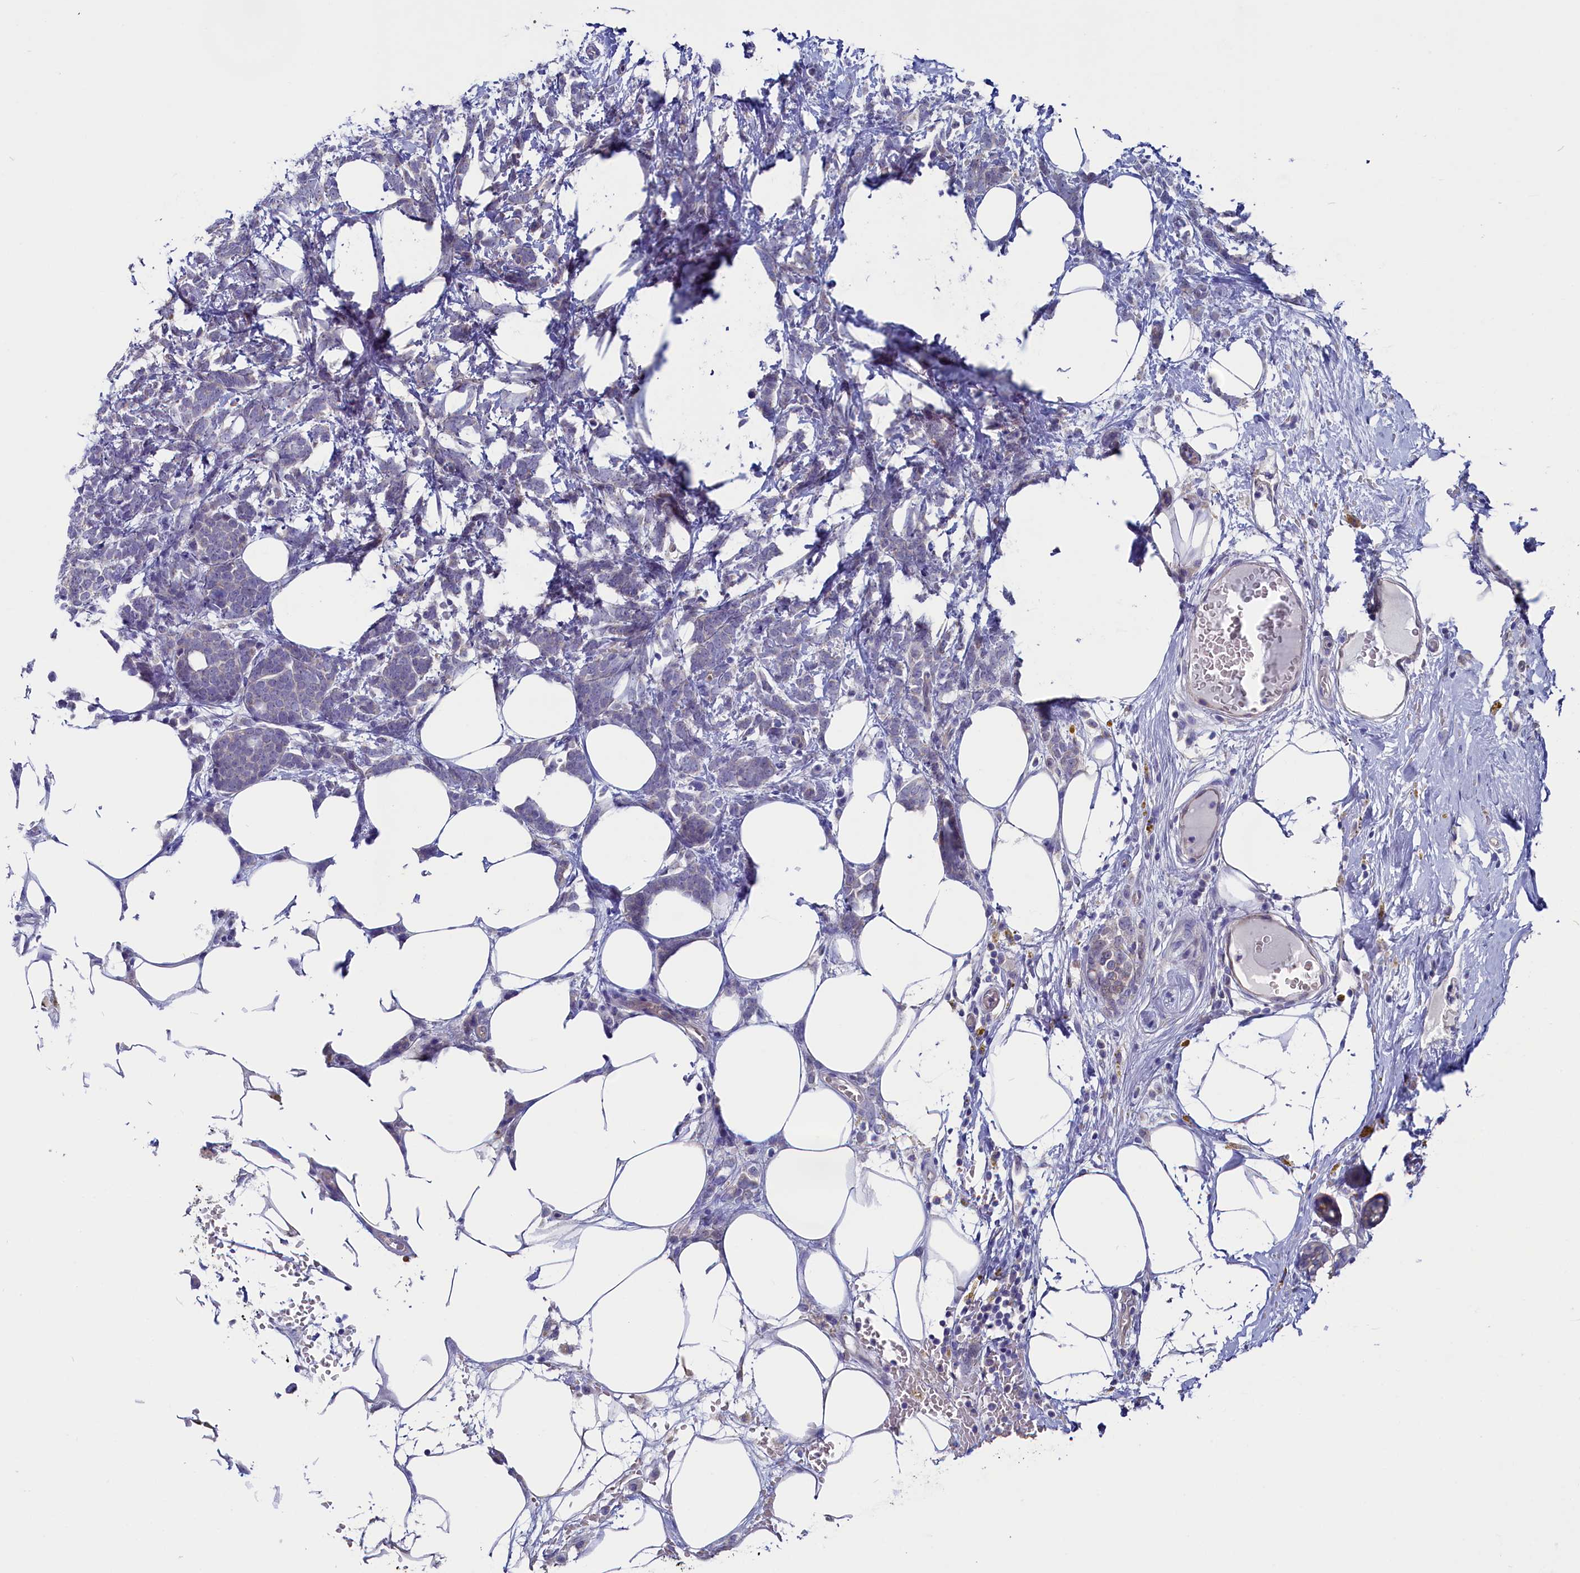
{"staining": {"intensity": "negative", "quantity": "none", "location": "none"}, "tissue": "breast cancer", "cell_type": "Tumor cells", "image_type": "cancer", "snomed": [{"axis": "morphology", "description": "Lobular carcinoma"}, {"axis": "topography", "description": "Breast"}], "caption": "Protein analysis of breast cancer displays no significant staining in tumor cells. (DAB (3,3'-diaminobenzidine) immunohistochemistry (IHC), high magnification).", "gene": "CIAPIN1", "patient": {"sex": "female", "age": 58}}